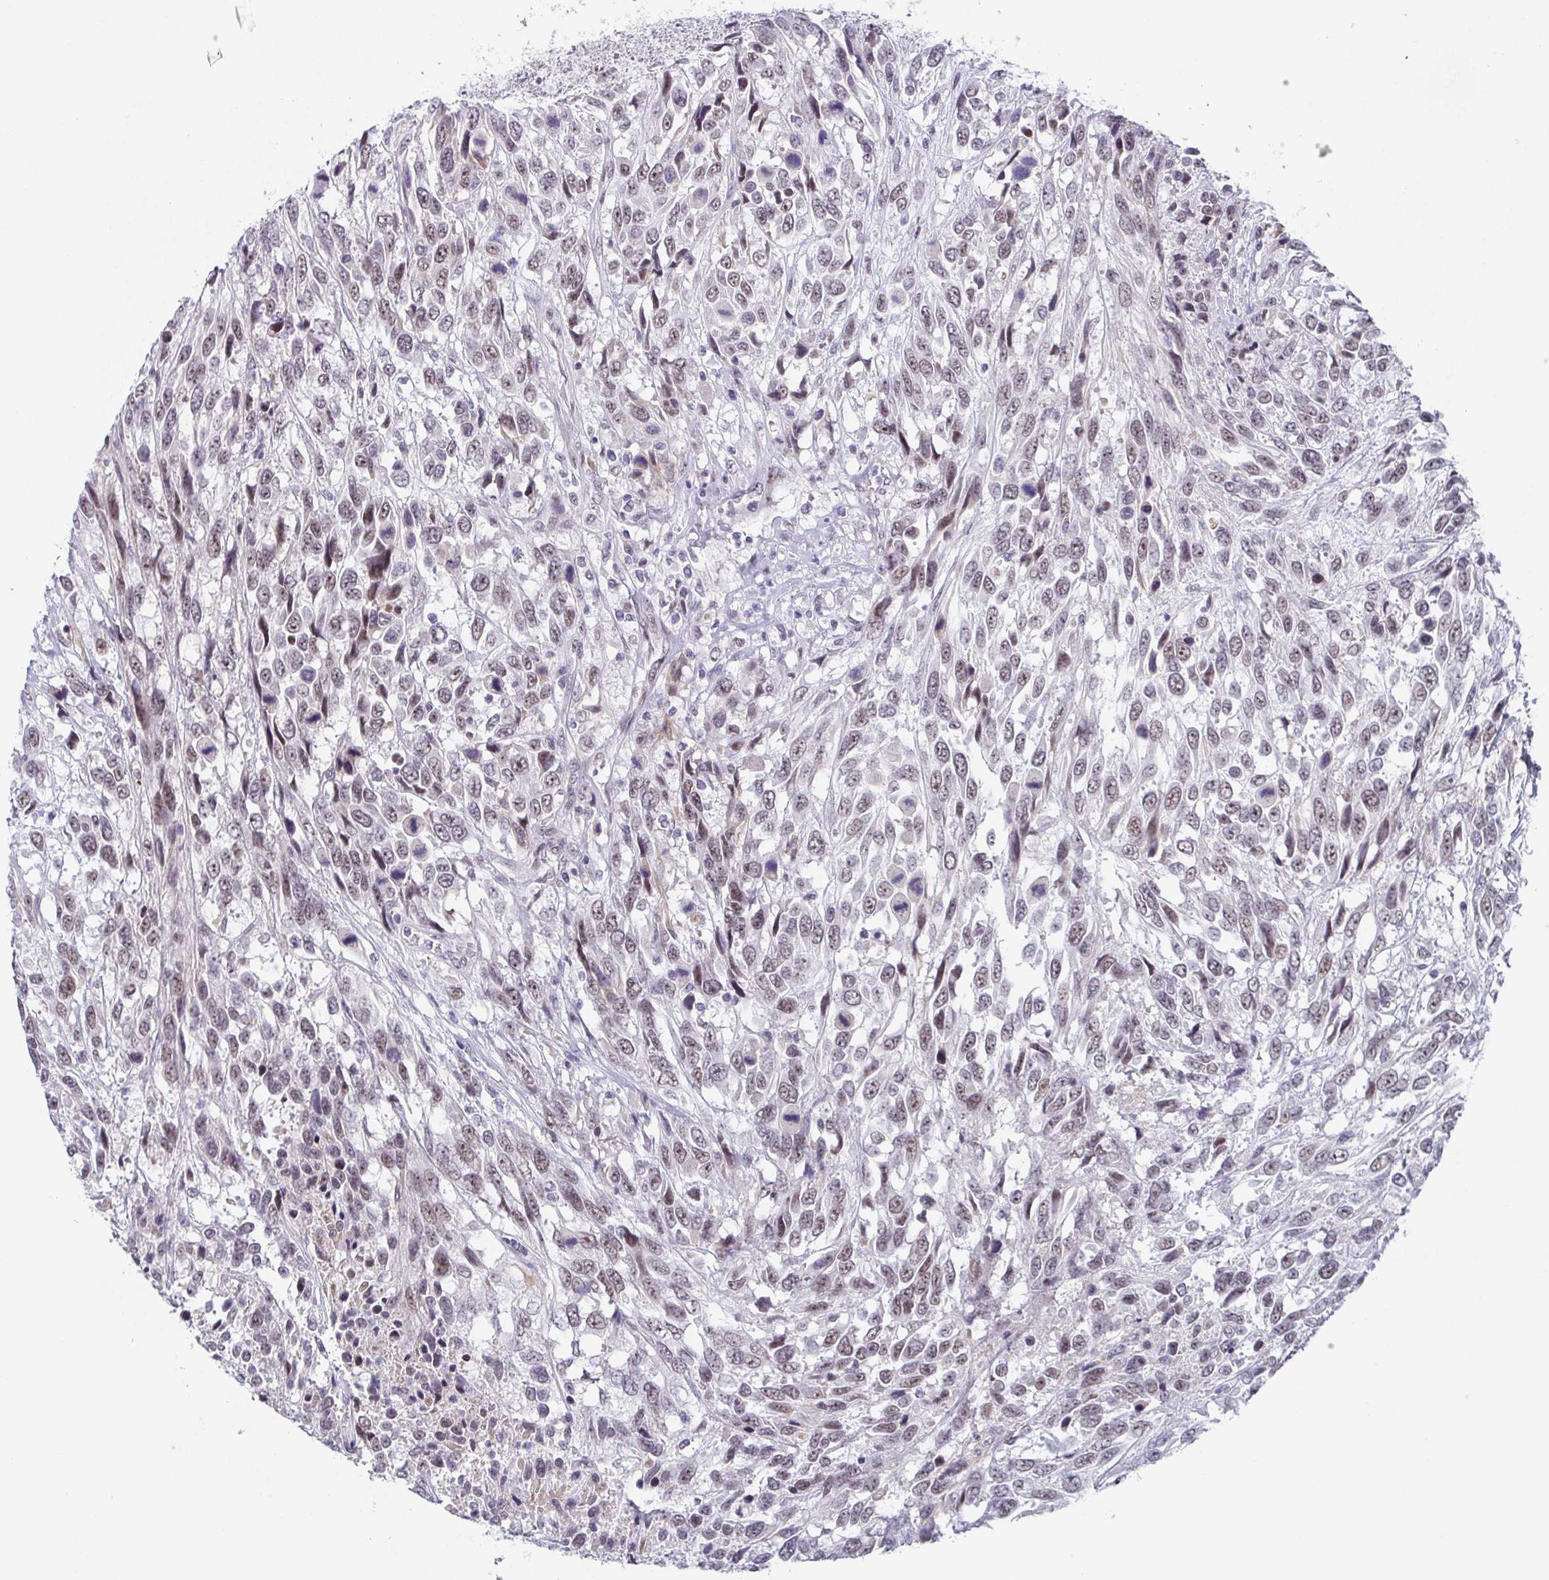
{"staining": {"intensity": "weak", "quantity": "25%-75%", "location": "nuclear"}, "tissue": "urothelial cancer", "cell_type": "Tumor cells", "image_type": "cancer", "snomed": [{"axis": "morphology", "description": "Urothelial carcinoma, High grade"}, {"axis": "topography", "description": "Urinary bladder"}], "caption": "Human high-grade urothelial carcinoma stained for a protein (brown) displays weak nuclear positive staining in about 25%-75% of tumor cells.", "gene": "EXOSC7", "patient": {"sex": "female", "age": 70}}